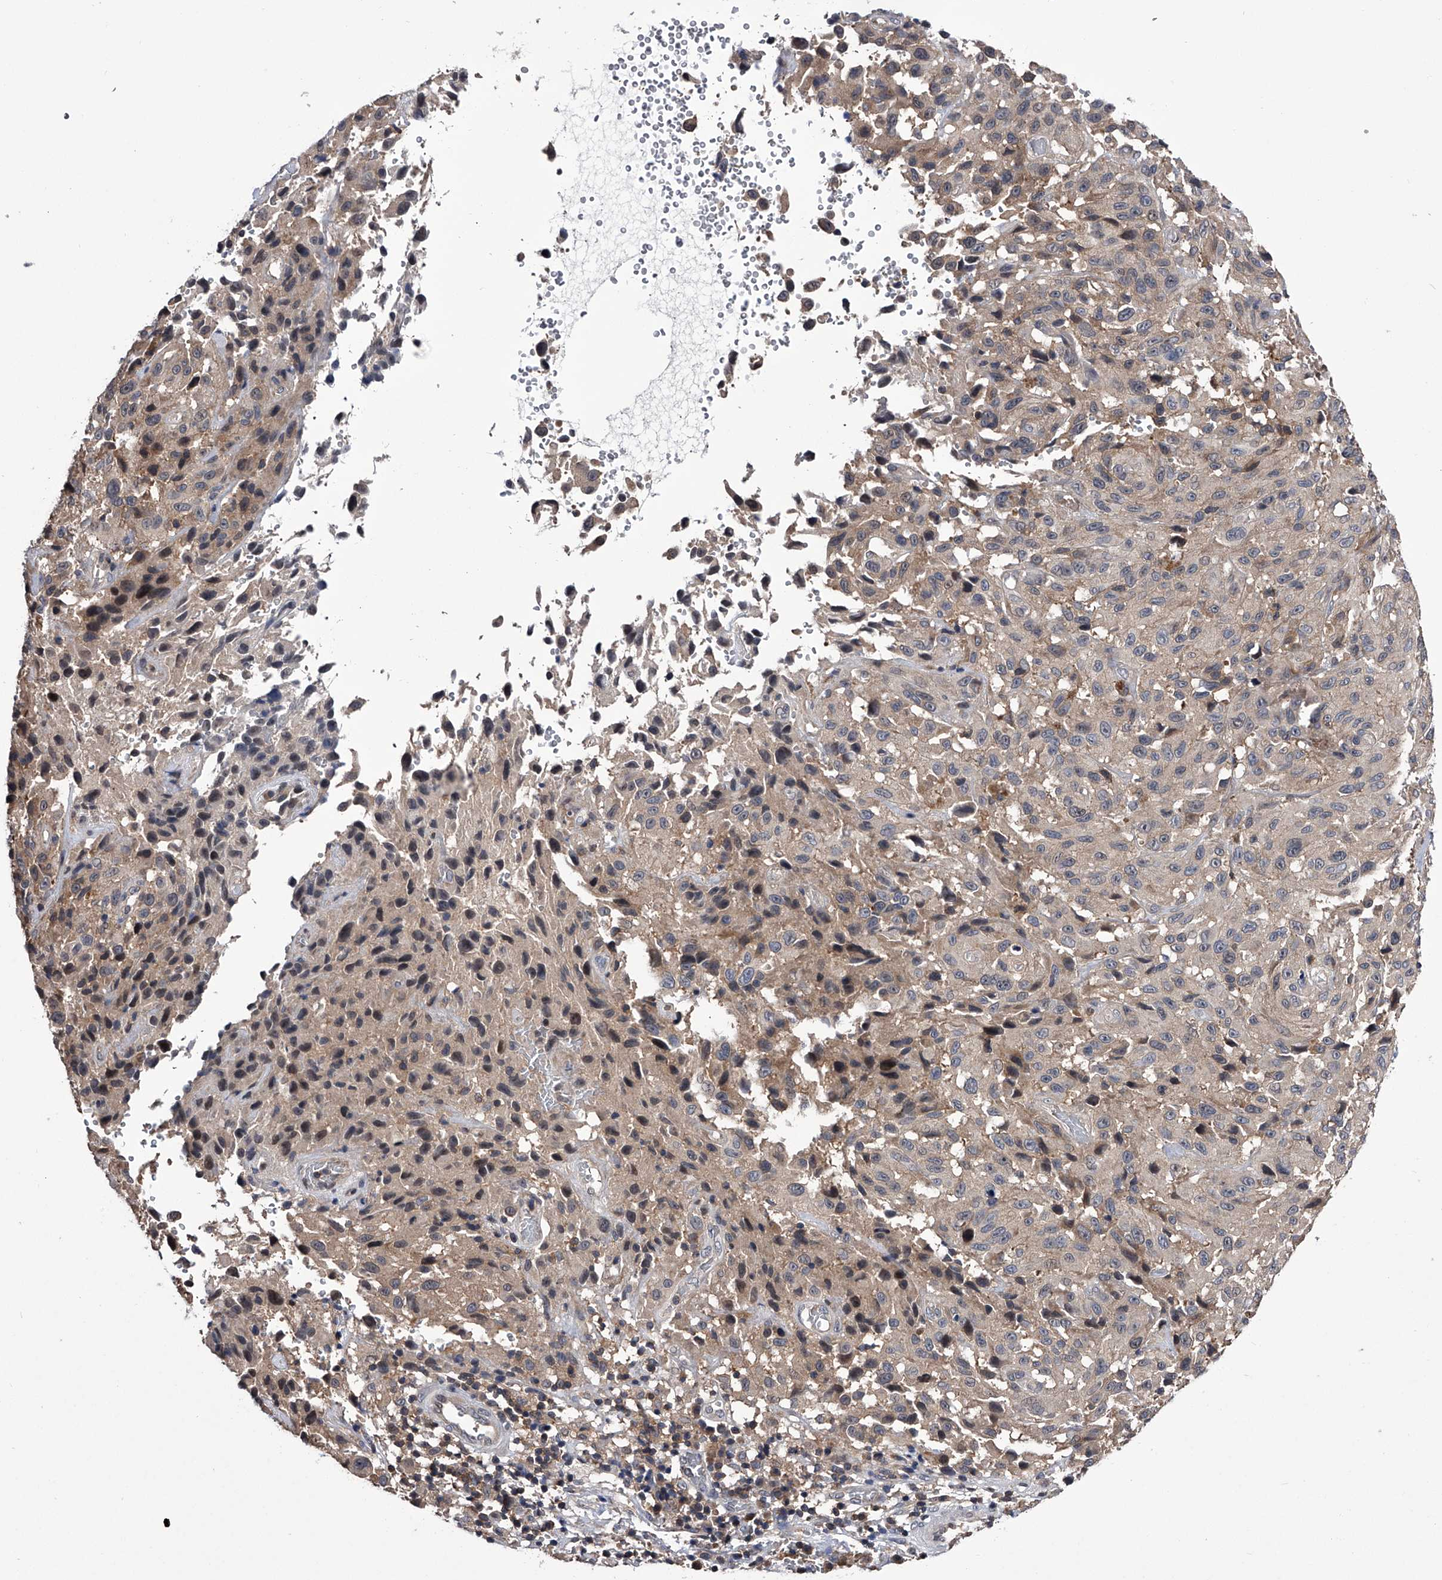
{"staining": {"intensity": "weak", "quantity": "<25%", "location": "cytoplasmic/membranous"}, "tissue": "melanoma", "cell_type": "Tumor cells", "image_type": "cancer", "snomed": [{"axis": "morphology", "description": "Malignant melanoma, NOS"}, {"axis": "topography", "description": "Skin"}], "caption": "This is a image of IHC staining of malignant melanoma, which shows no expression in tumor cells. (Immunohistochemistry, brightfield microscopy, high magnification).", "gene": "PAN3", "patient": {"sex": "male", "age": 66}}